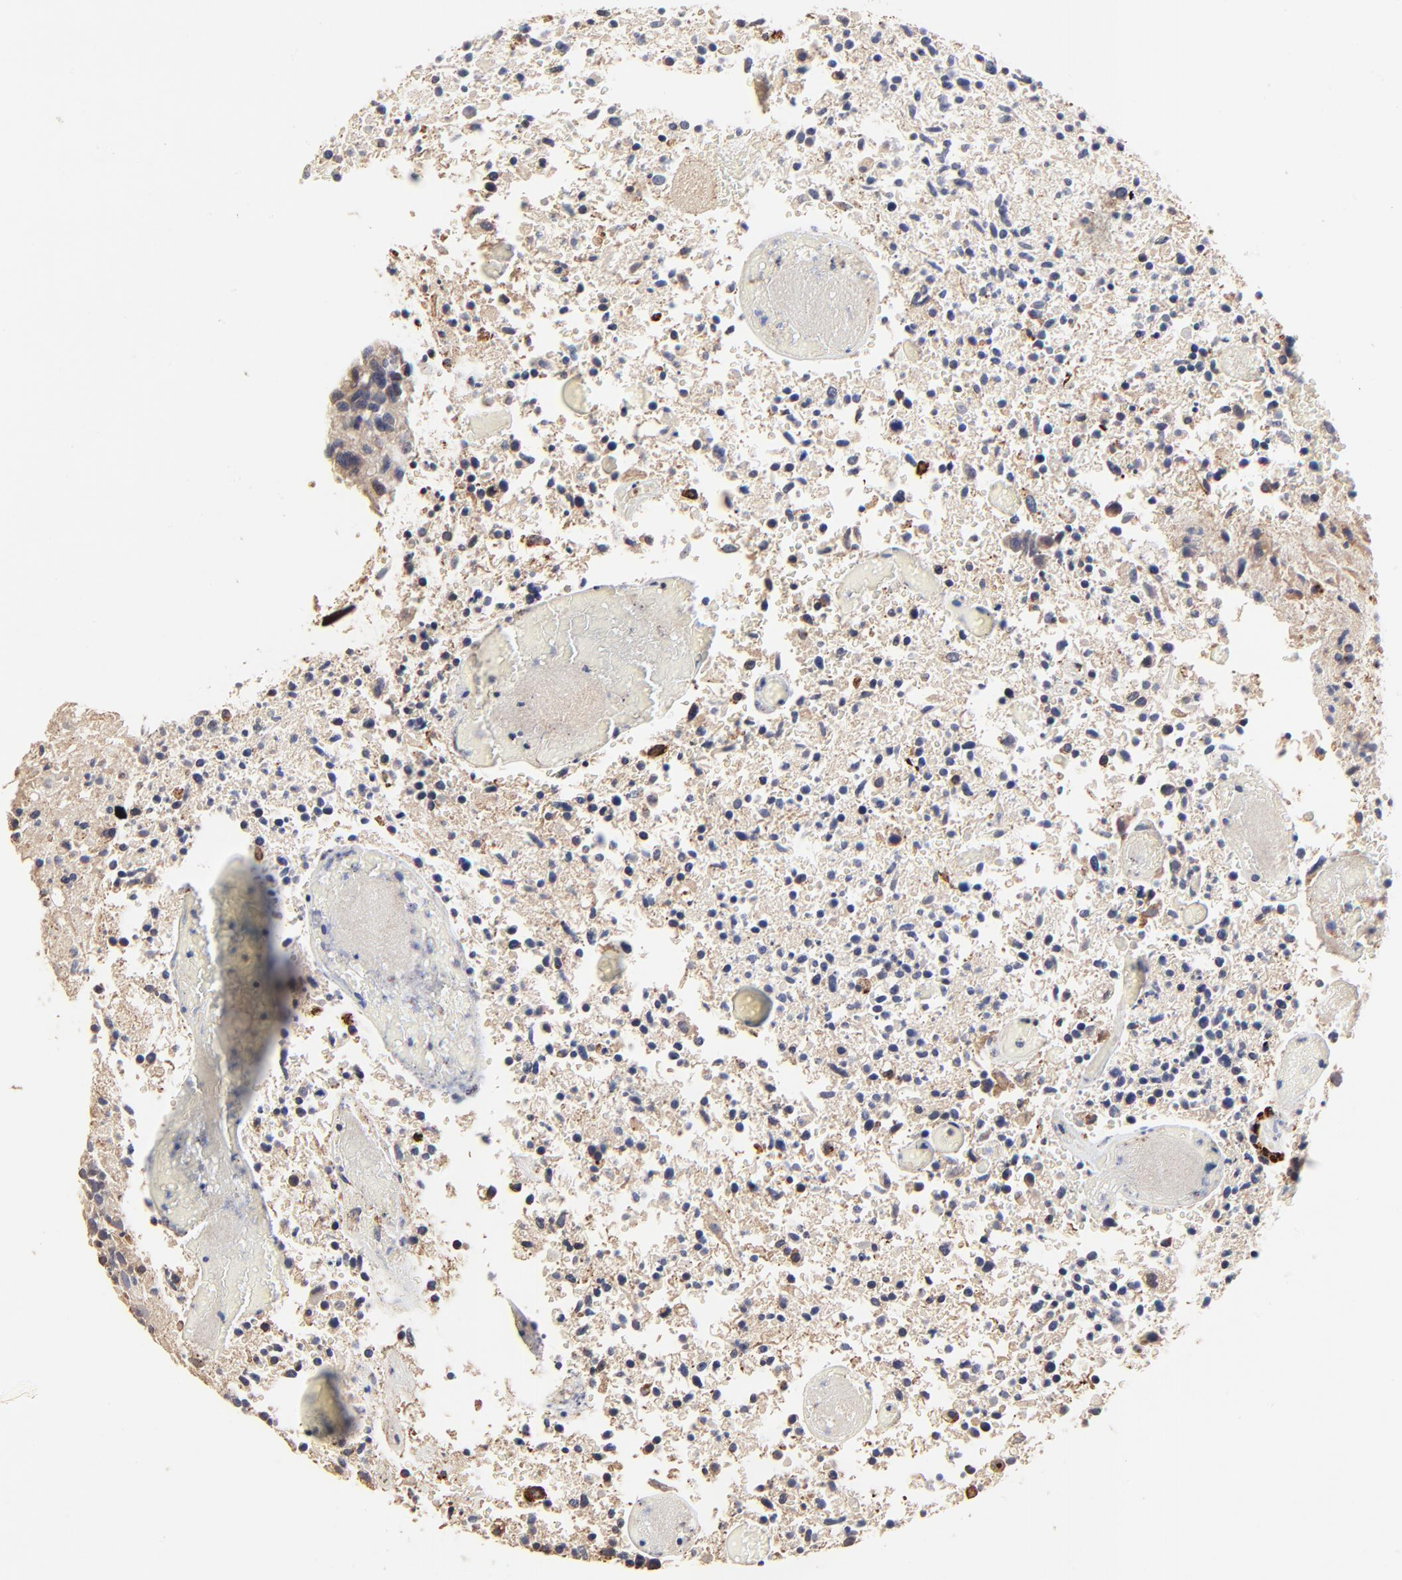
{"staining": {"intensity": "moderate", "quantity": "<25%", "location": "cytoplasmic/membranous"}, "tissue": "glioma", "cell_type": "Tumor cells", "image_type": "cancer", "snomed": [{"axis": "morphology", "description": "Glioma, malignant, High grade"}, {"axis": "topography", "description": "Brain"}], "caption": "This histopathology image demonstrates immunohistochemistry staining of human glioma, with low moderate cytoplasmic/membranous staining in about <25% of tumor cells.", "gene": "ELP2", "patient": {"sex": "male", "age": 72}}